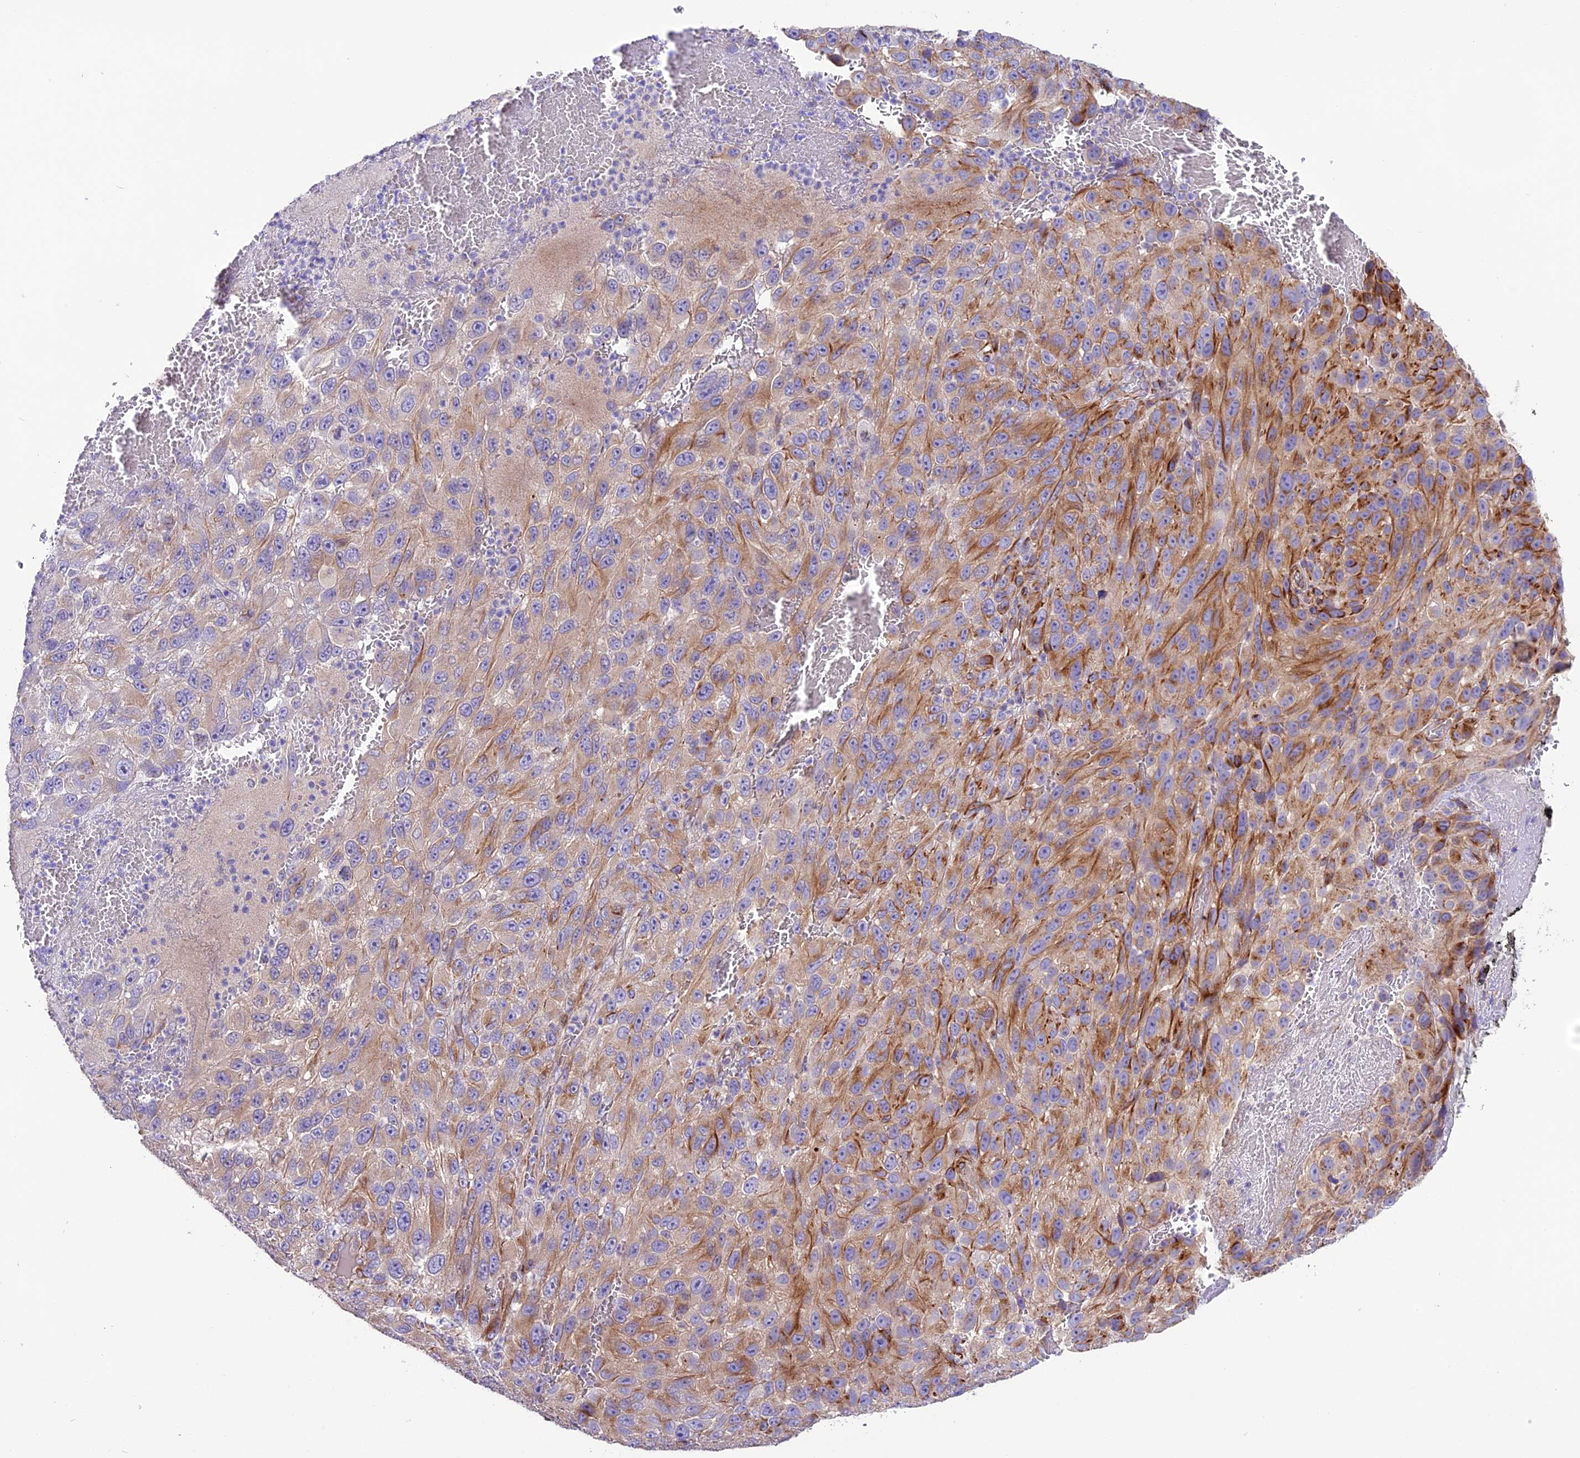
{"staining": {"intensity": "moderate", "quantity": "25%-75%", "location": "cytoplasmic/membranous"}, "tissue": "melanoma", "cell_type": "Tumor cells", "image_type": "cancer", "snomed": [{"axis": "morphology", "description": "Normal tissue, NOS"}, {"axis": "morphology", "description": "Malignant melanoma, NOS"}, {"axis": "topography", "description": "Skin"}], "caption": "This is a micrograph of immunohistochemistry staining of melanoma, which shows moderate staining in the cytoplasmic/membranous of tumor cells.", "gene": "CD99L2", "patient": {"sex": "female", "age": 96}}